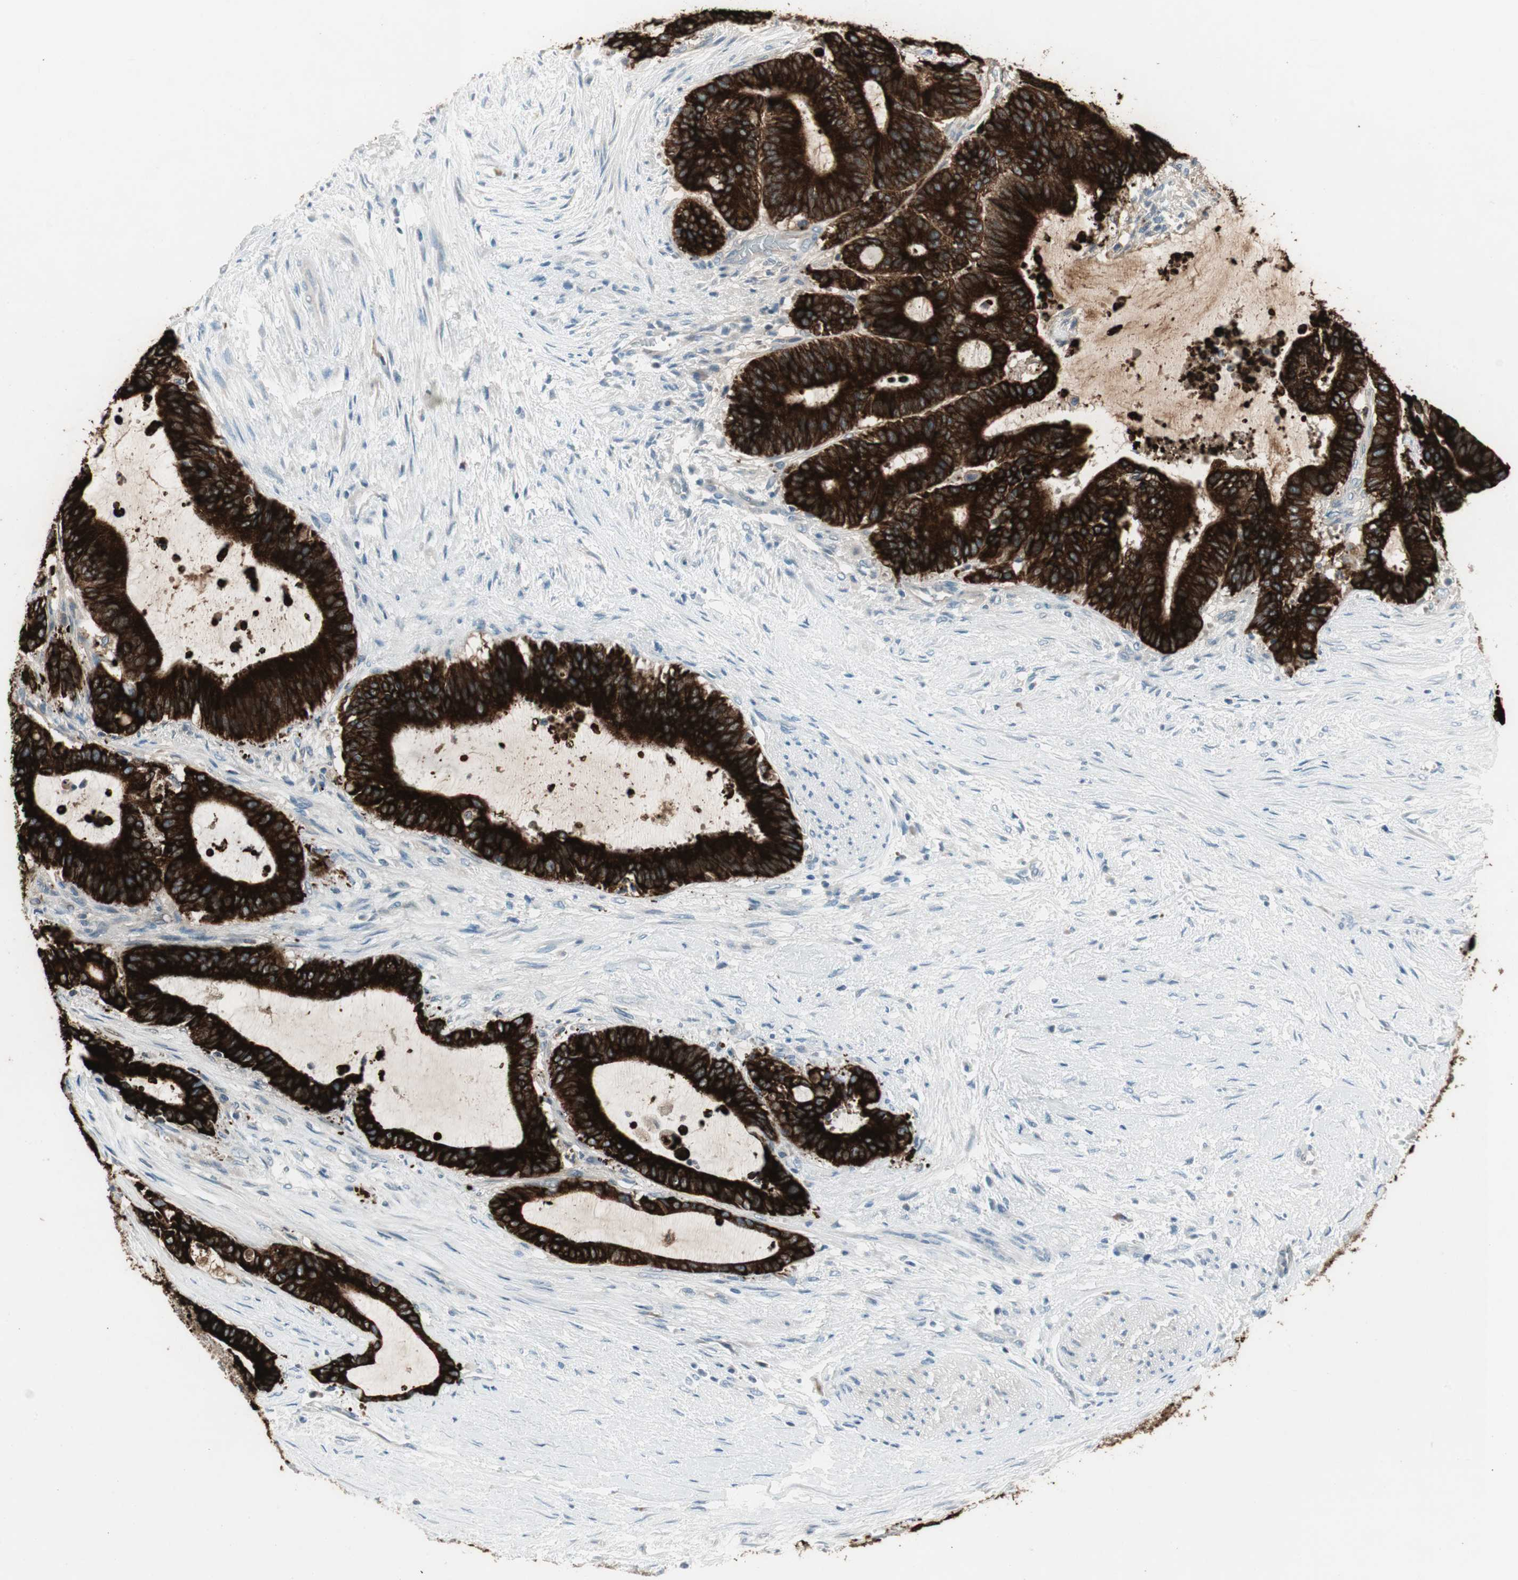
{"staining": {"intensity": "strong", "quantity": ">75%", "location": "cytoplasmic/membranous"}, "tissue": "liver cancer", "cell_type": "Tumor cells", "image_type": "cancer", "snomed": [{"axis": "morphology", "description": "Cholangiocarcinoma"}, {"axis": "topography", "description": "Liver"}], "caption": "Approximately >75% of tumor cells in human liver cancer (cholangiocarcinoma) demonstrate strong cytoplasmic/membranous protein staining as visualized by brown immunohistochemical staining.", "gene": "AGR2", "patient": {"sex": "female", "age": 73}}